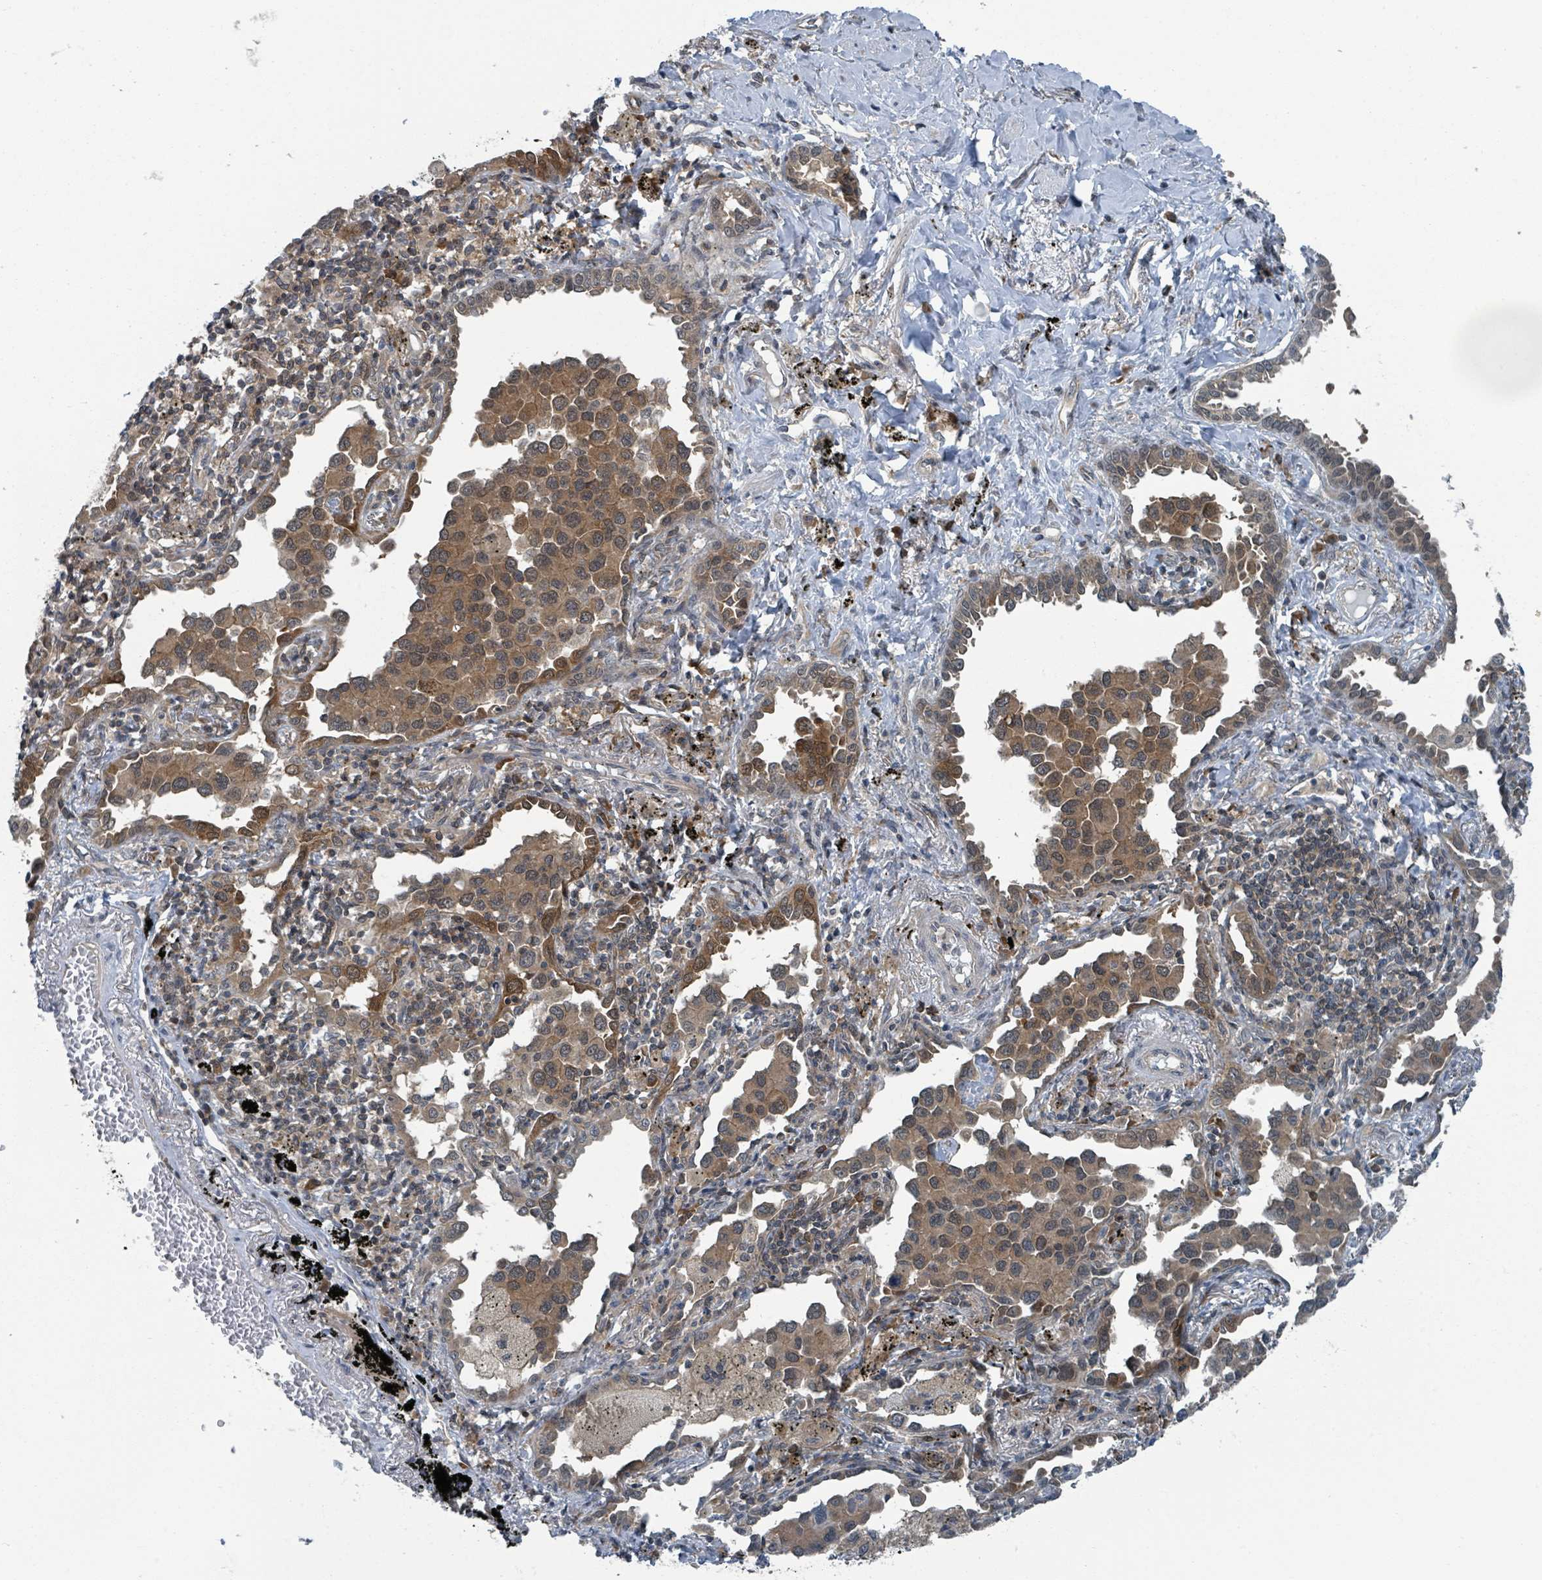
{"staining": {"intensity": "moderate", "quantity": ">75%", "location": "cytoplasmic/membranous,nuclear"}, "tissue": "lung cancer", "cell_type": "Tumor cells", "image_type": "cancer", "snomed": [{"axis": "morphology", "description": "Adenocarcinoma, NOS"}, {"axis": "topography", "description": "Lung"}], "caption": "A photomicrograph of lung cancer (adenocarcinoma) stained for a protein demonstrates moderate cytoplasmic/membranous and nuclear brown staining in tumor cells. The staining was performed using DAB, with brown indicating positive protein expression. Nuclei are stained blue with hematoxylin.", "gene": "GOLGA7", "patient": {"sex": "male", "age": 67}}